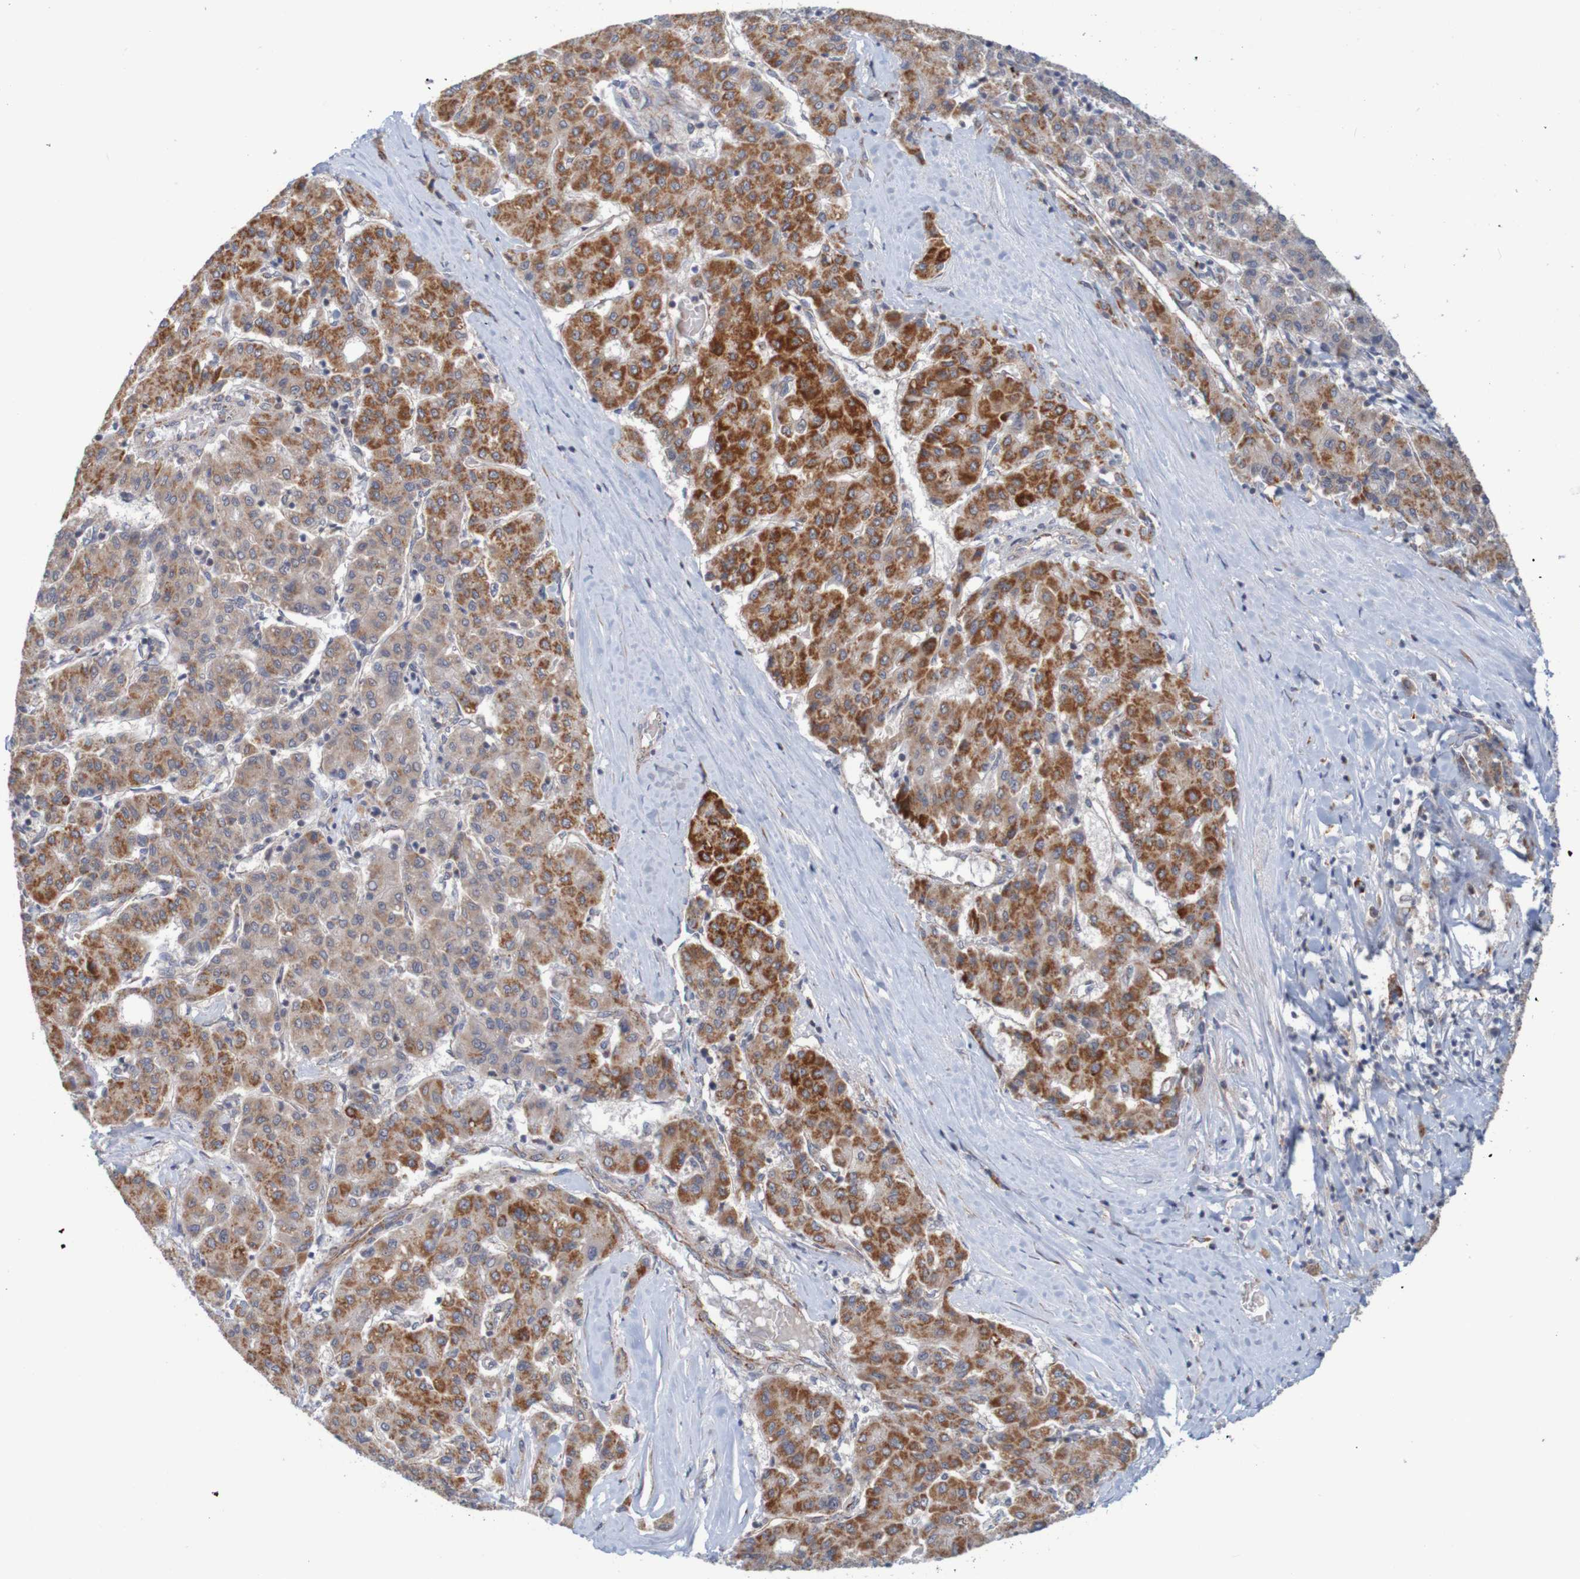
{"staining": {"intensity": "strong", "quantity": ">75%", "location": "cytoplasmic/membranous"}, "tissue": "liver cancer", "cell_type": "Tumor cells", "image_type": "cancer", "snomed": [{"axis": "morphology", "description": "Carcinoma, Hepatocellular, NOS"}, {"axis": "topography", "description": "Liver"}], "caption": "High-magnification brightfield microscopy of liver cancer stained with DAB (3,3'-diaminobenzidine) (brown) and counterstained with hematoxylin (blue). tumor cells exhibit strong cytoplasmic/membranous expression is appreciated in about>75% of cells.", "gene": "NAV2", "patient": {"sex": "male", "age": 65}}